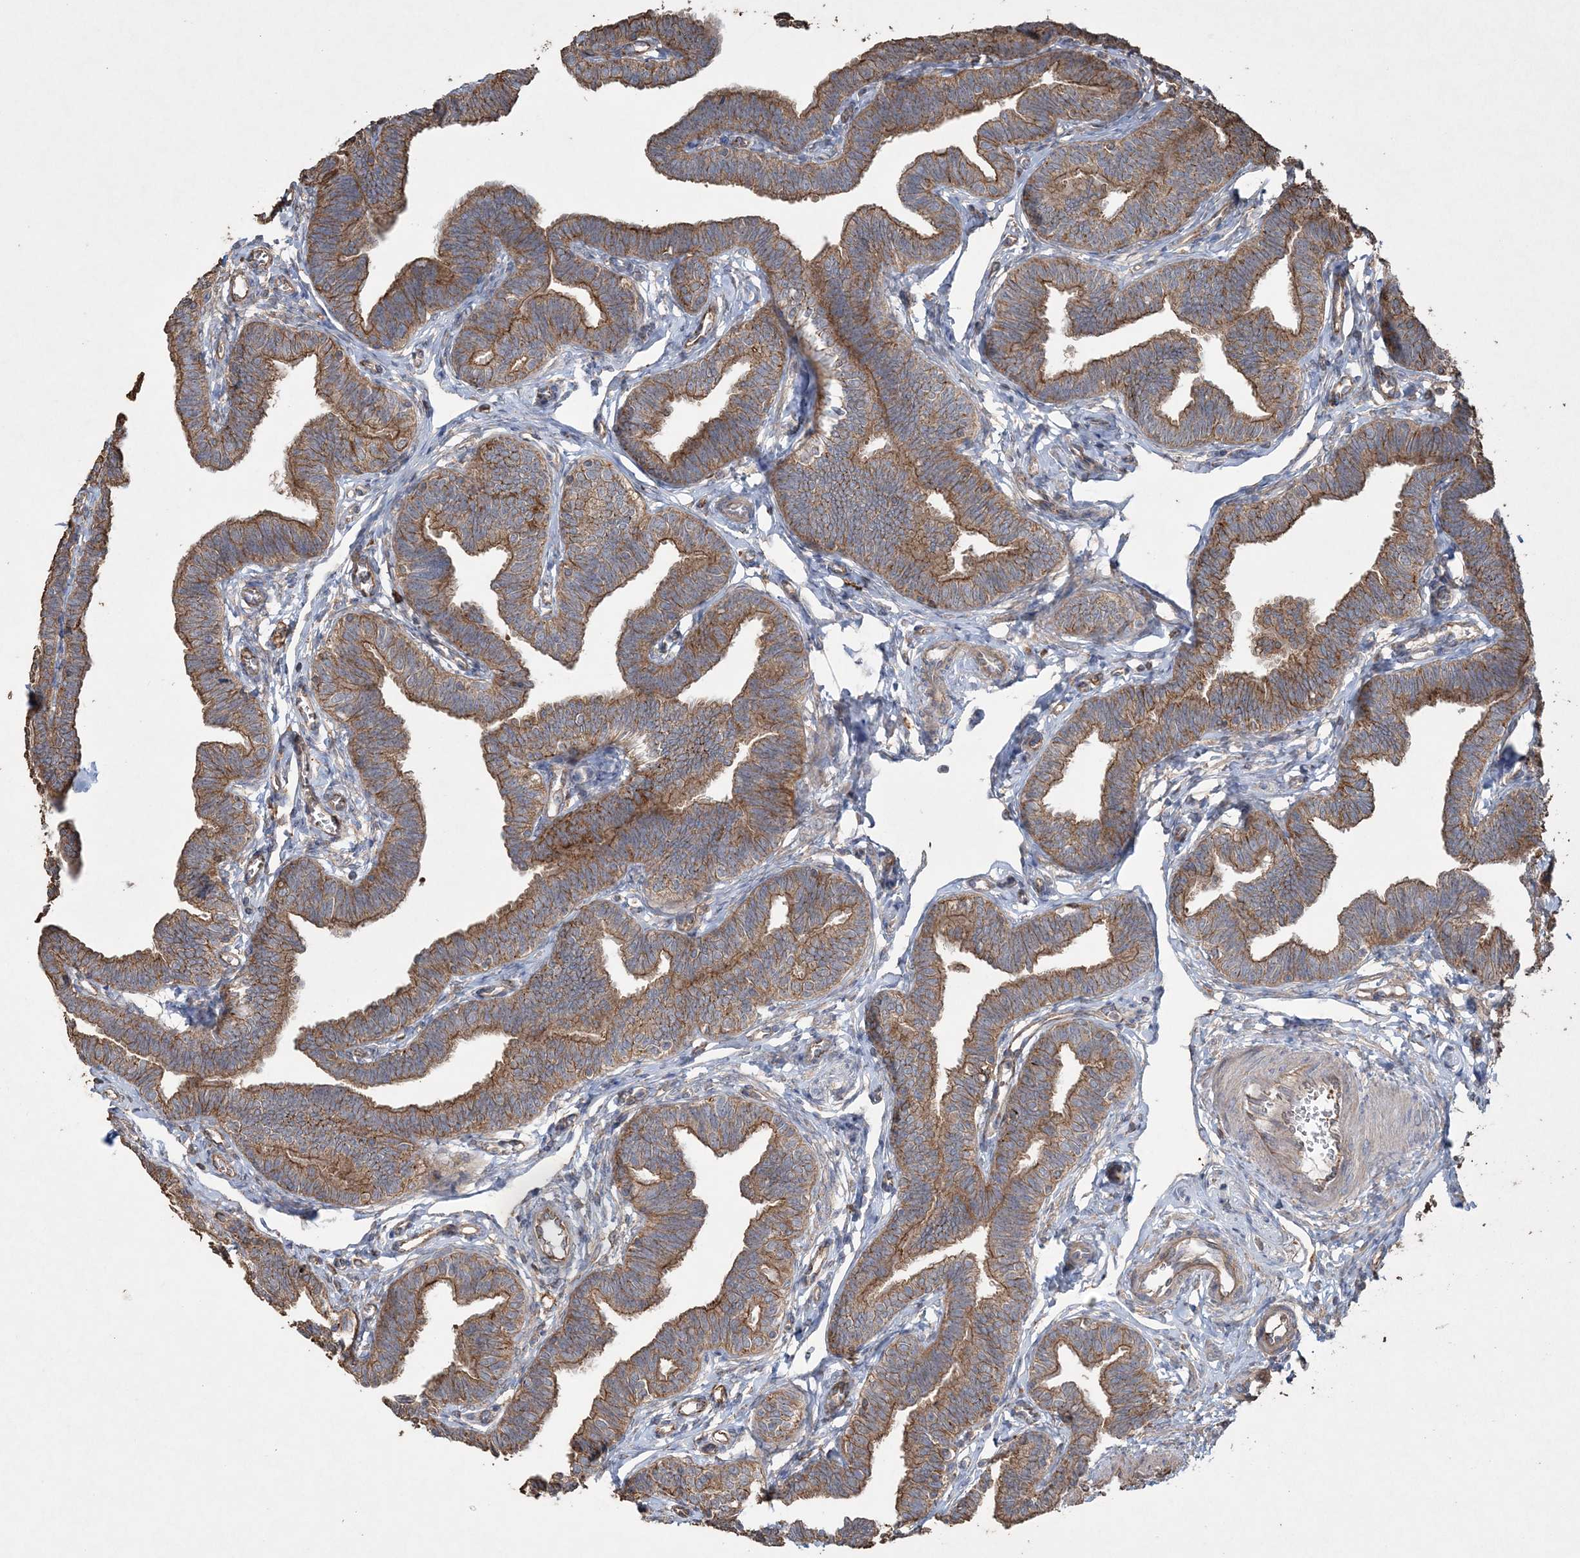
{"staining": {"intensity": "moderate", "quantity": ">75%", "location": "cytoplasmic/membranous"}, "tissue": "fallopian tube", "cell_type": "Glandular cells", "image_type": "normal", "snomed": [{"axis": "morphology", "description": "Normal tissue, NOS"}, {"axis": "topography", "description": "Fallopian tube"}, {"axis": "topography", "description": "Ovary"}], "caption": "A high-resolution micrograph shows IHC staining of benign fallopian tube, which exhibits moderate cytoplasmic/membranous expression in about >75% of glandular cells. (IHC, brightfield microscopy, high magnification).", "gene": "TTC7A", "patient": {"sex": "female", "age": 23}}